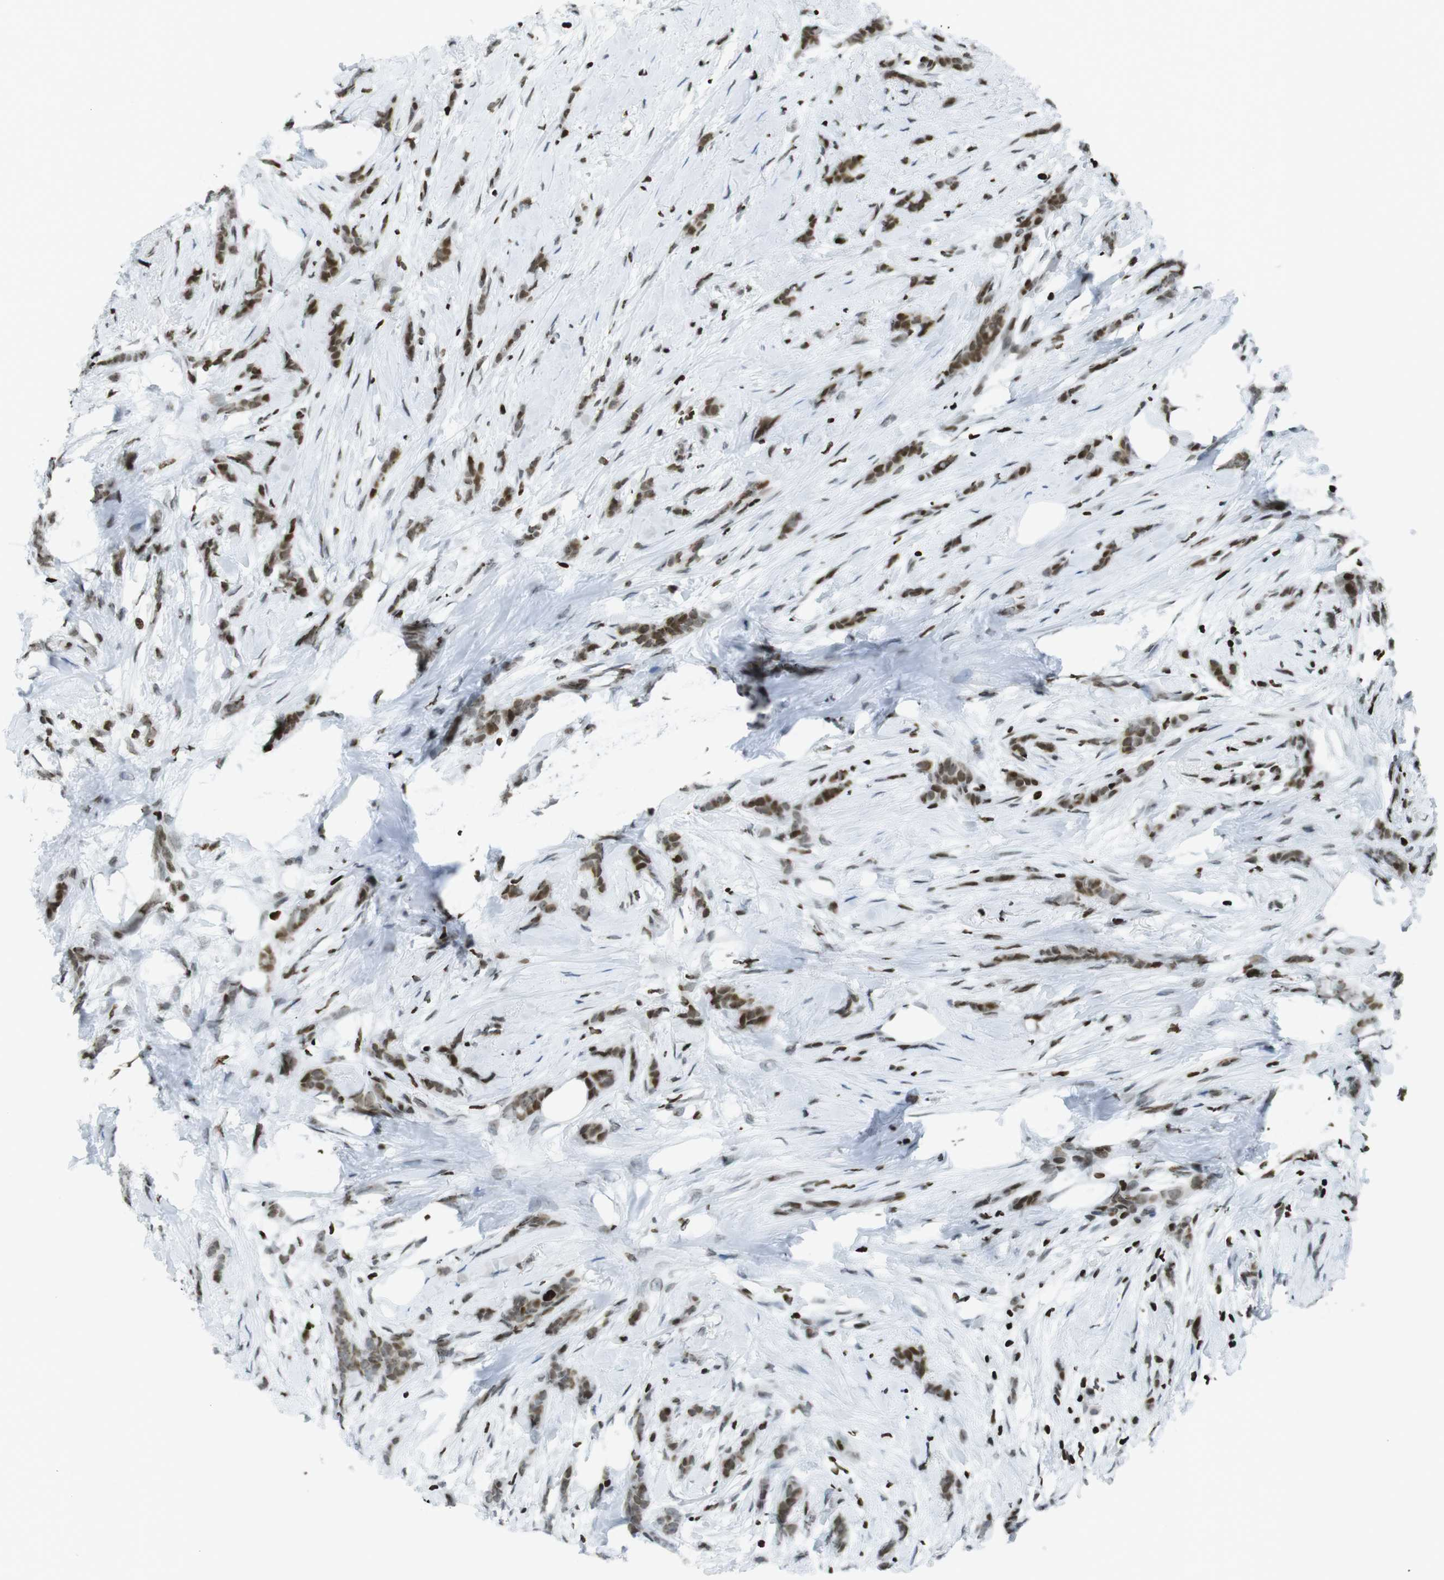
{"staining": {"intensity": "moderate", "quantity": ">75%", "location": "nuclear"}, "tissue": "breast cancer", "cell_type": "Tumor cells", "image_type": "cancer", "snomed": [{"axis": "morphology", "description": "Lobular carcinoma, in situ"}, {"axis": "morphology", "description": "Lobular carcinoma"}, {"axis": "topography", "description": "Breast"}], "caption": "Protein expression analysis of human breast lobular carcinoma in situ reveals moderate nuclear positivity in about >75% of tumor cells.", "gene": "H2AC8", "patient": {"sex": "female", "age": 41}}